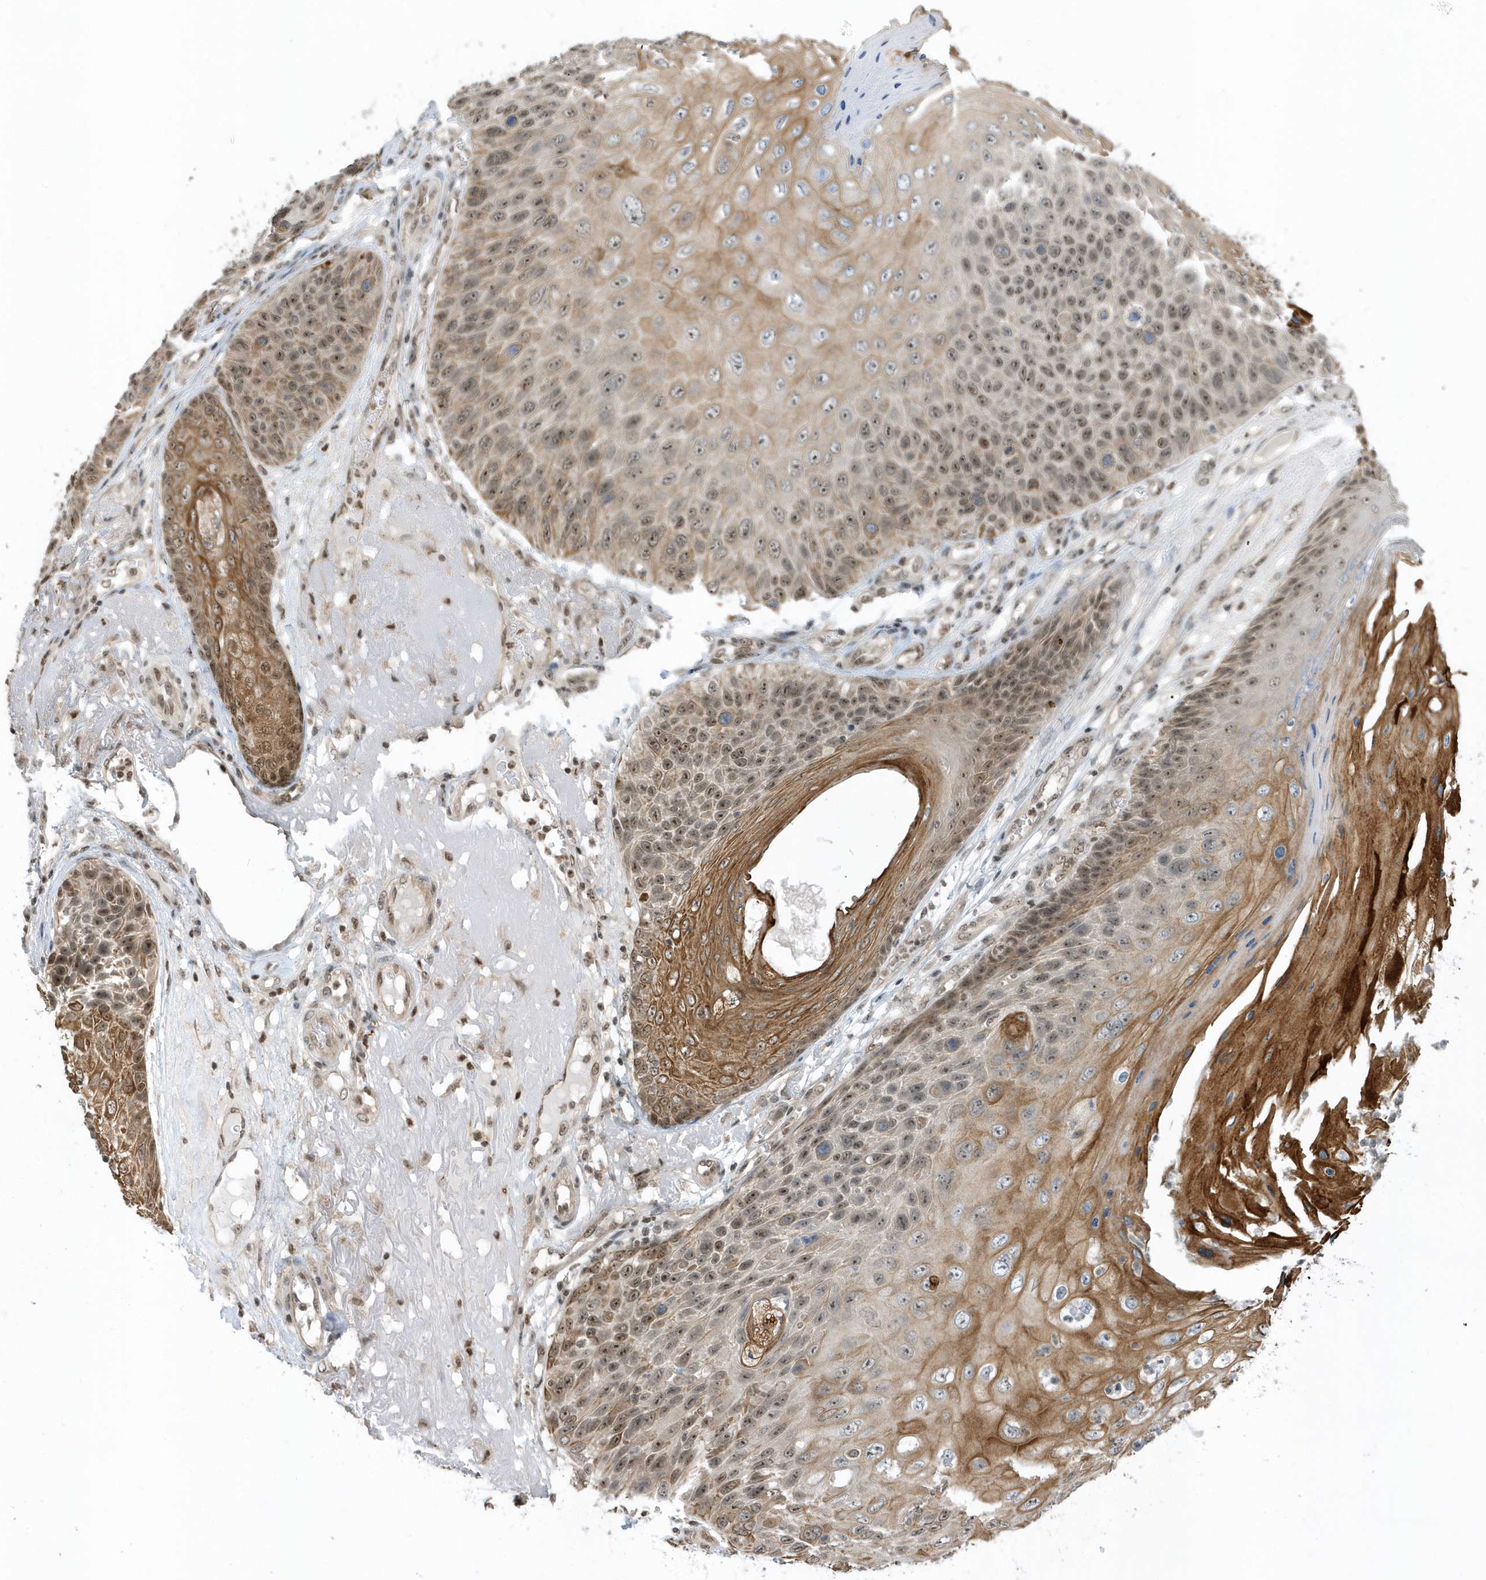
{"staining": {"intensity": "moderate", "quantity": ">75%", "location": "nuclear"}, "tissue": "skin cancer", "cell_type": "Tumor cells", "image_type": "cancer", "snomed": [{"axis": "morphology", "description": "Squamous cell carcinoma, NOS"}, {"axis": "topography", "description": "Skin"}], "caption": "IHC photomicrograph of skin squamous cell carcinoma stained for a protein (brown), which displays medium levels of moderate nuclear expression in about >75% of tumor cells.", "gene": "ZNF740", "patient": {"sex": "female", "age": 88}}